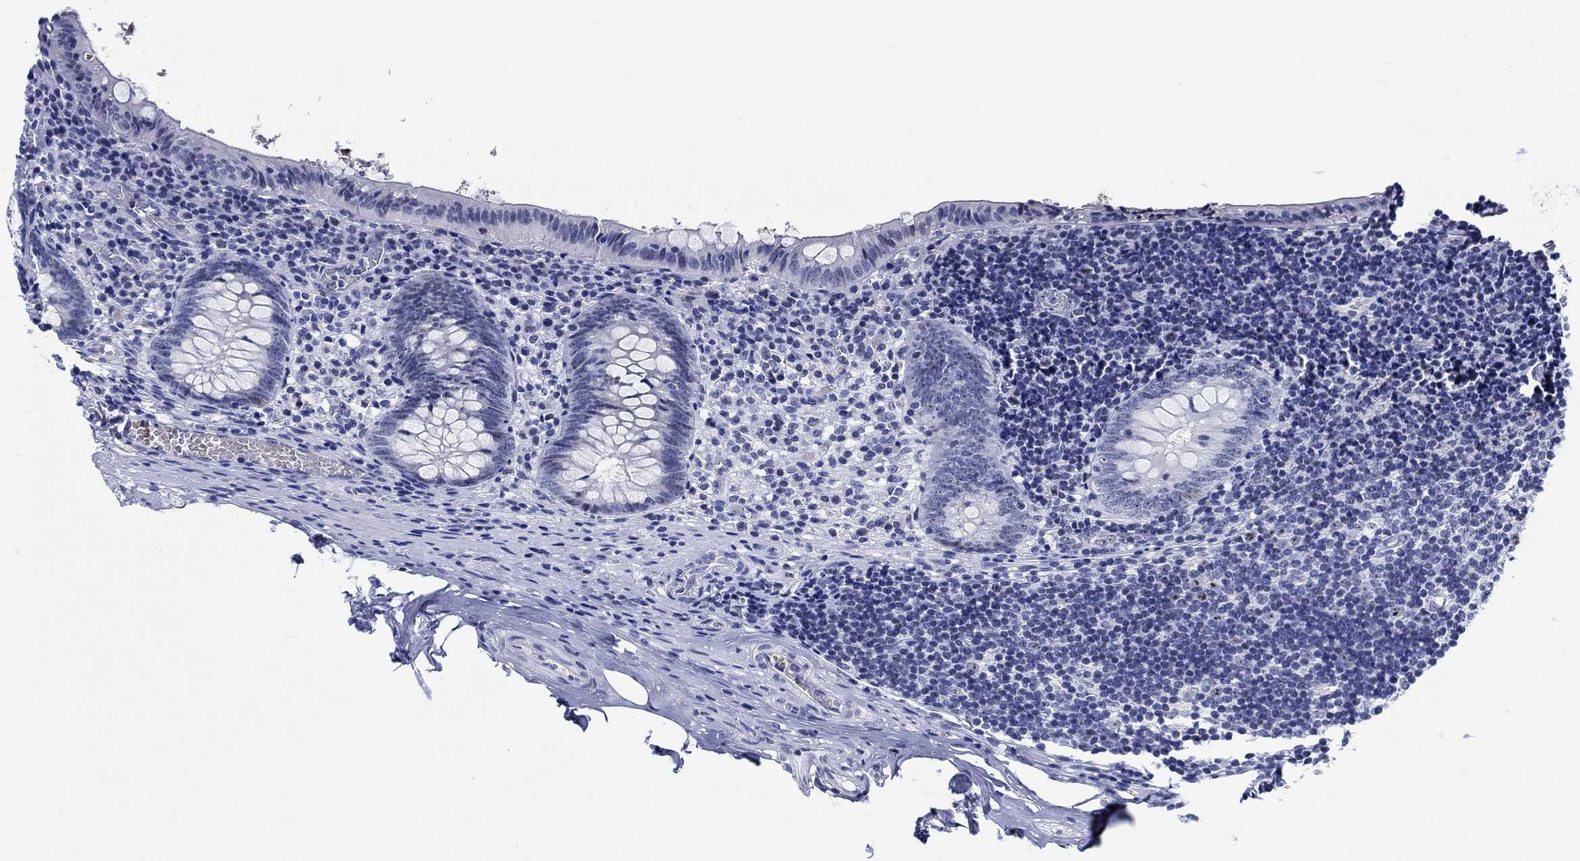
{"staining": {"intensity": "moderate", "quantity": "25%-75%", "location": "nuclear"}, "tissue": "appendix", "cell_type": "Glandular cells", "image_type": "normal", "snomed": [{"axis": "morphology", "description": "Normal tissue, NOS"}, {"axis": "topography", "description": "Appendix"}], "caption": "IHC micrograph of unremarkable appendix stained for a protein (brown), which displays medium levels of moderate nuclear positivity in about 25%-75% of glandular cells.", "gene": "ZNF446", "patient": {"sex": "female", "age": 23}}